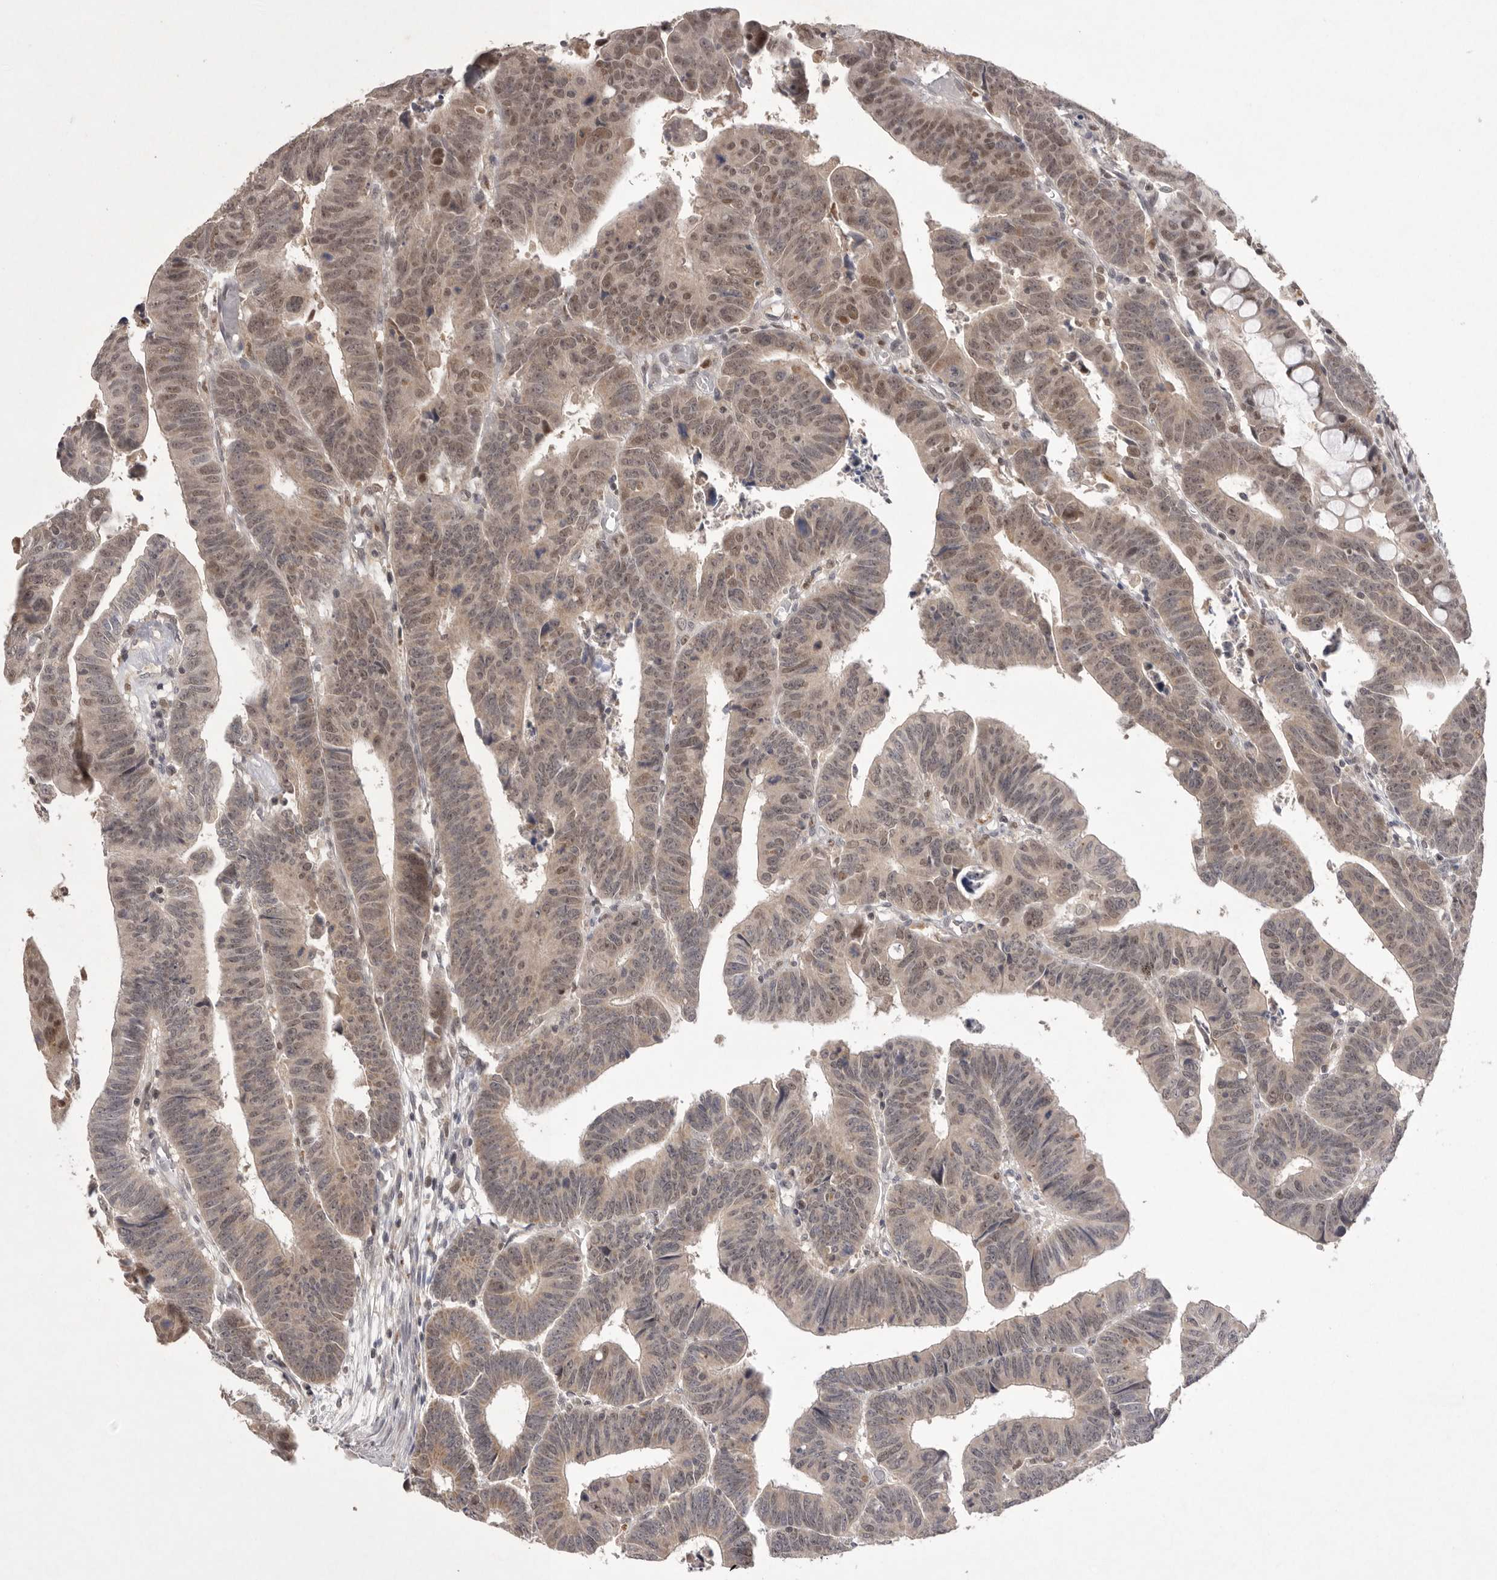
{"staining": {"intensity": "moderate", "quantity": ">75%", "location": "cytoplasmic/membranous,nuclear"}, "tissue": "colorectal cancer", "cell_type": "Tumor cells", "image_type": "cancer", "snomed": [{"axis": "morphology", "description": "Adenocarcinoma, NOS"}, {"axis": "topography", "description": "Rectum"}], "caption": "Colorectal cancer was stained to show a protein in brown. There is medium levels of moderate cytoplasmic/membranous and nuclear staining in about >75% of tumor cells. (Brightfield microscopy of DAB IHC at high magnification).", "gene": "HUS1", "patient": {"sex": "female", "age": 65}}